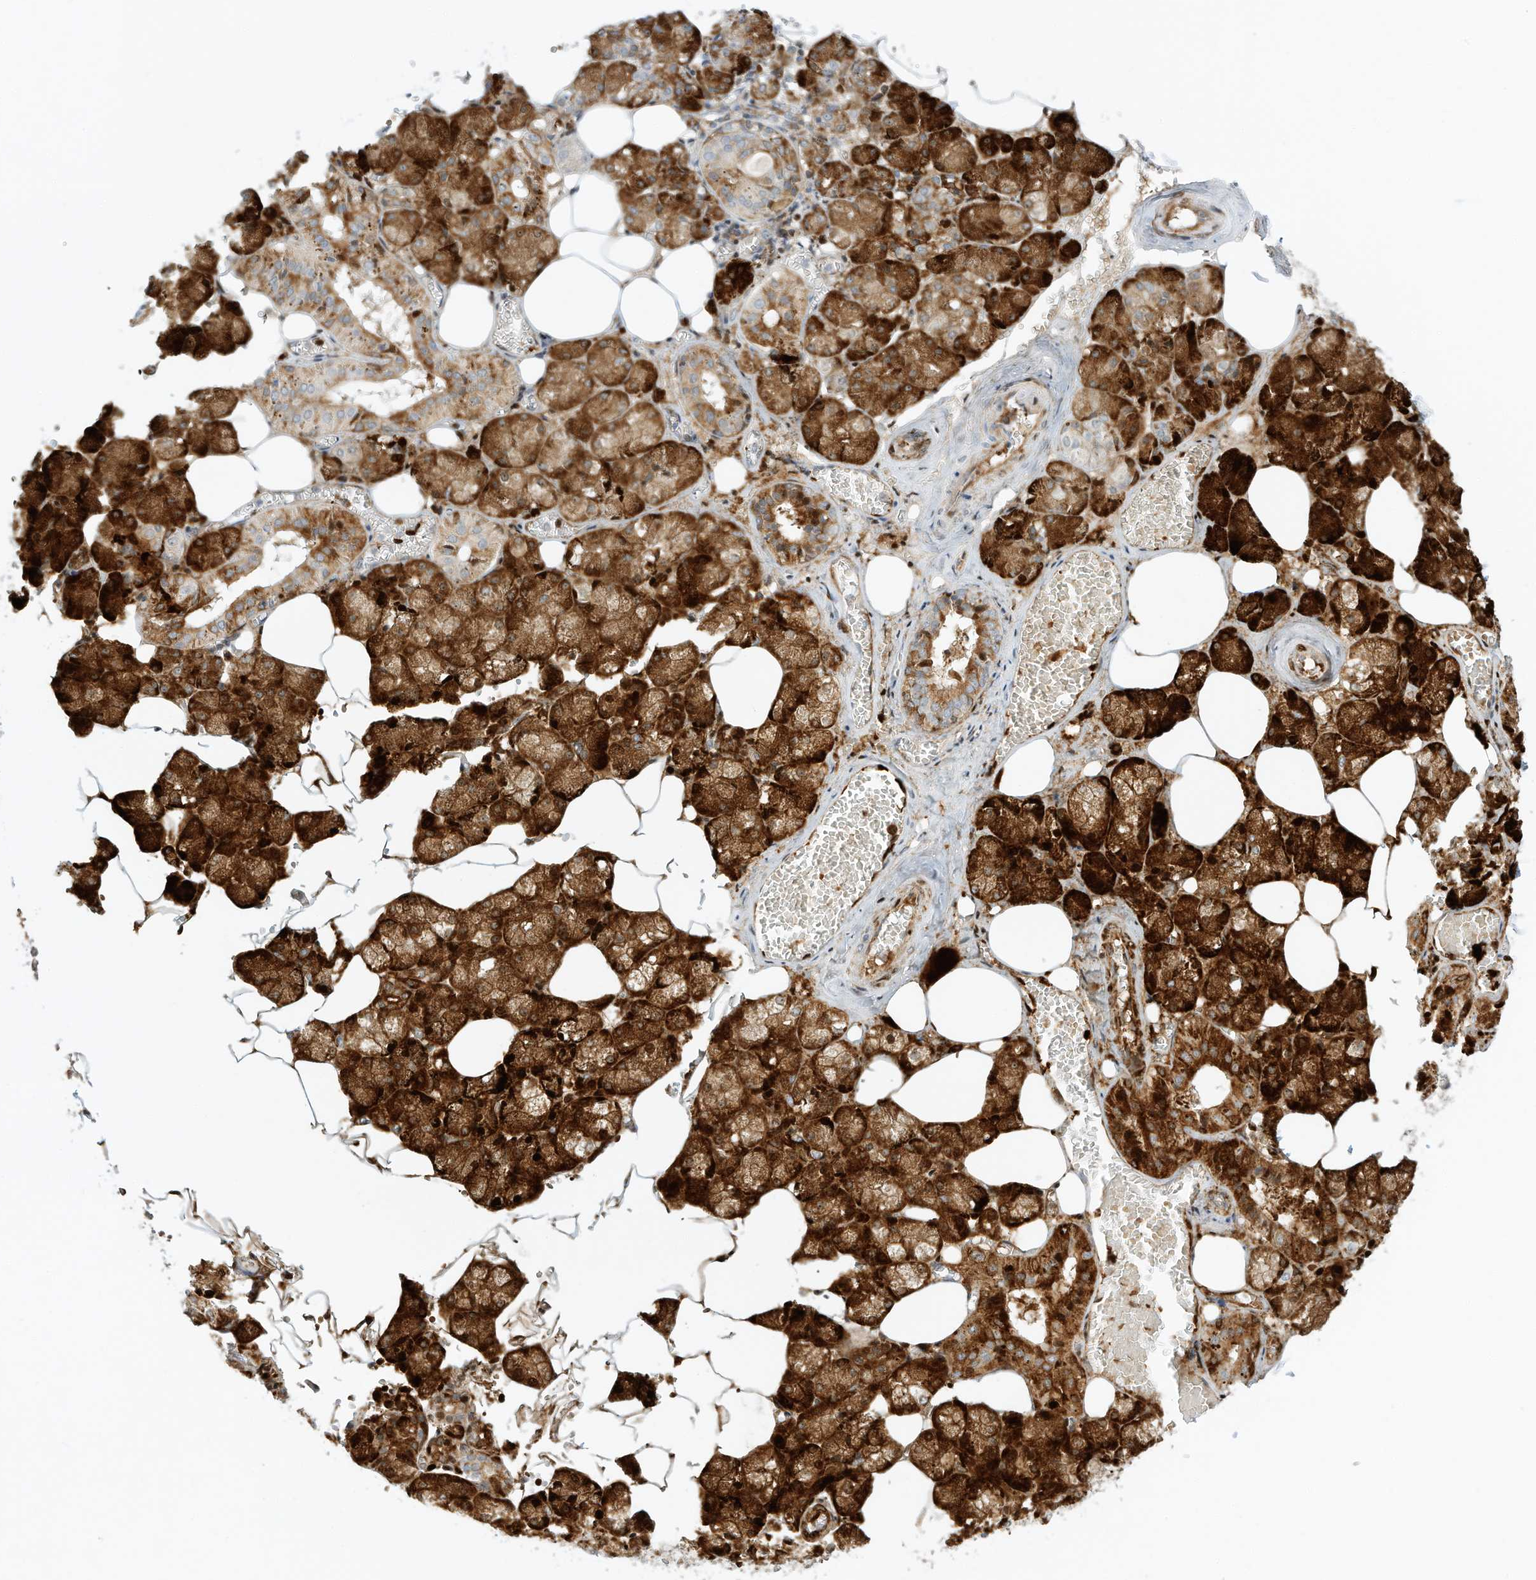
{"staining": {"intensity": "strong", "quantity": "25%-75%", "location": "cytoplasmic/membranous,nuclear"}, "tissue": "salivary gland", "cell_type": "Glandular cells", "image_type": "normal", "snomed": [{"axis": "morphology", "description": "Normal tissue, NOS"}, {"axis": "topography", "description": "Salivary gland"}], "caption": "Human salivary gland stained with a brown dye displays strong cytoplasmic/membranous,nuclear positive expression in about 25%-75% of glandular cells.", "gene": "PAK6", "patient": {"sex": "male", "age": 62}}